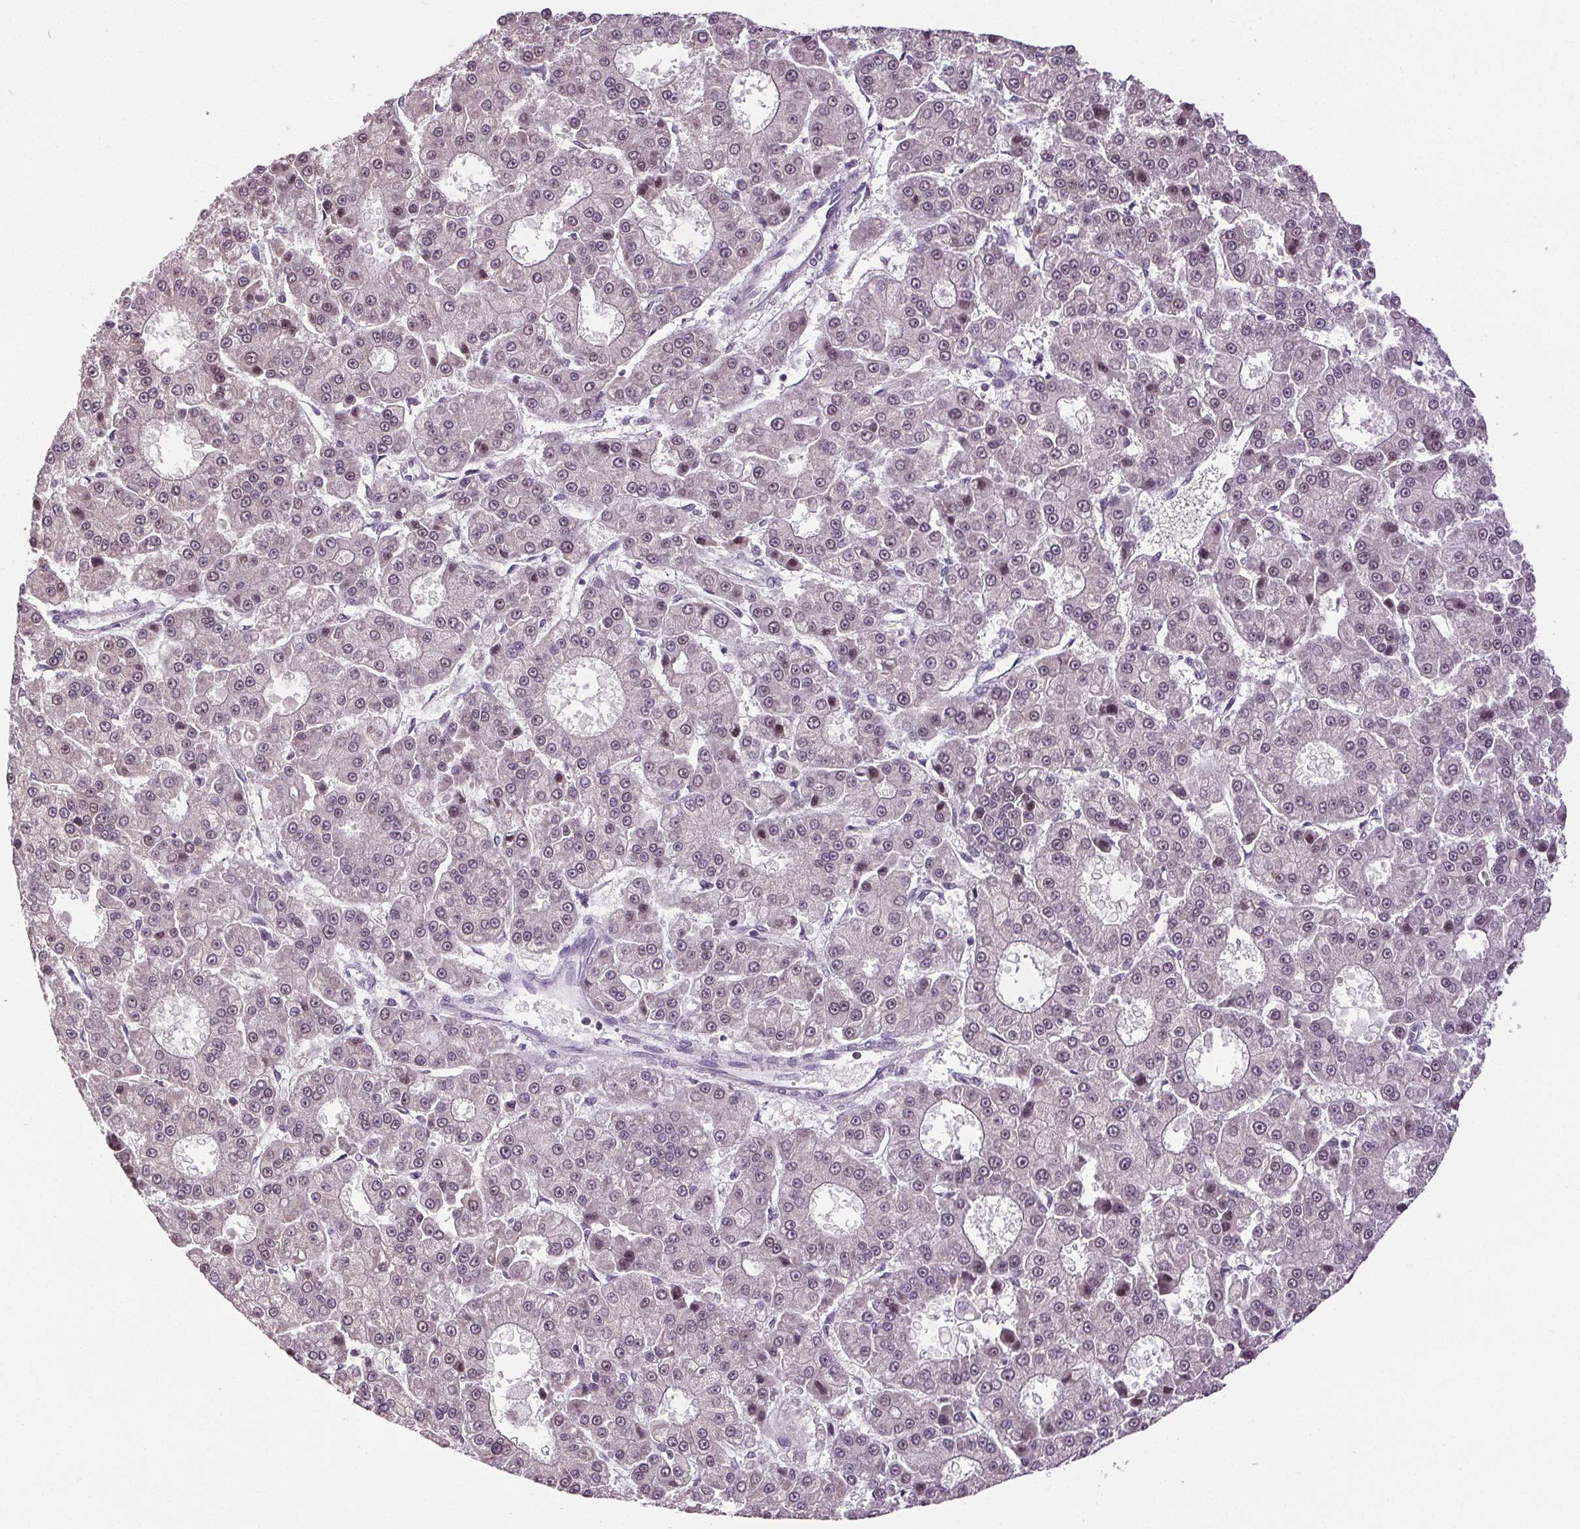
{"staining": {"intensity": "weak", "quantity": "<25%", "location": "nuclear"}, "tissue": "liver cancer", "cell_type": "Tumor cells", "image_type": "cancer", "snomed": [{"axis": "morphology", "description": "Carcinoma, Hepatocellular, NOS"}, {"axis": "topography", "description": "Liver"}], "caption": "The micrograph exhibits no staining of tumor cells in liver cancer (hepatocellular carcinoma).", "gene": "CENPF", "patient": {"sex": "male", "age": 70}}